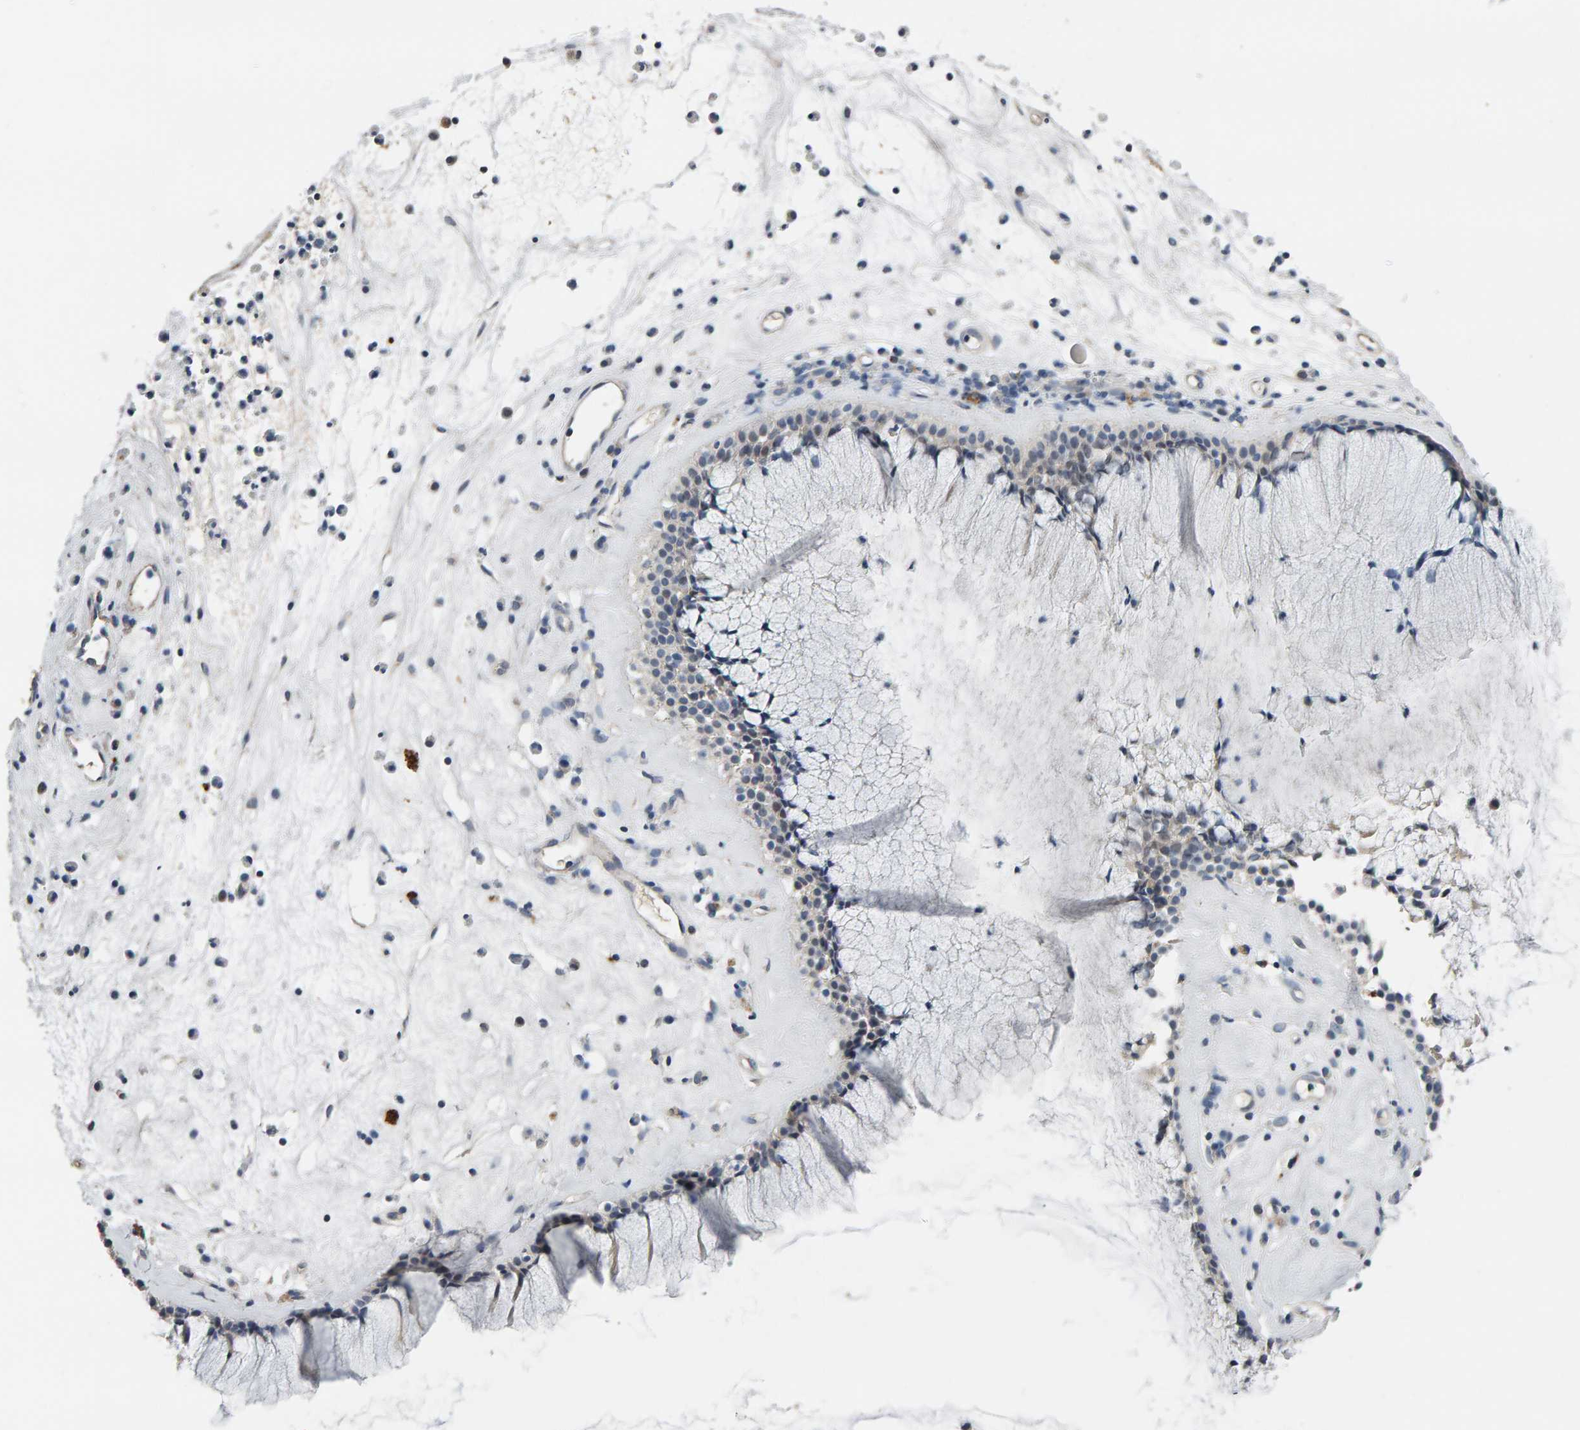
{"staining": {"intensity": "weak", "quantity": "25%-75%", "location": "cytoplasmic/membranous"}, "tissue": "nasopharynx", "cell_type": "Respiratory epithelial cells", "image_type": "normal", "snomed": [{"axis": "morphology", "description": "Normal tissue, NOS"}, {"axis": "topography", "description": "Nasopharynx"}], "caption": "Brown immunohistochemical staining in unremarkable nasopharynx exhibits weak cytoplasmic/membranous expression in approximately 25%-75% of respiratory epithelial cells.", "gene": "IPPK", "patient": {"sex": "female", "age": 42}}